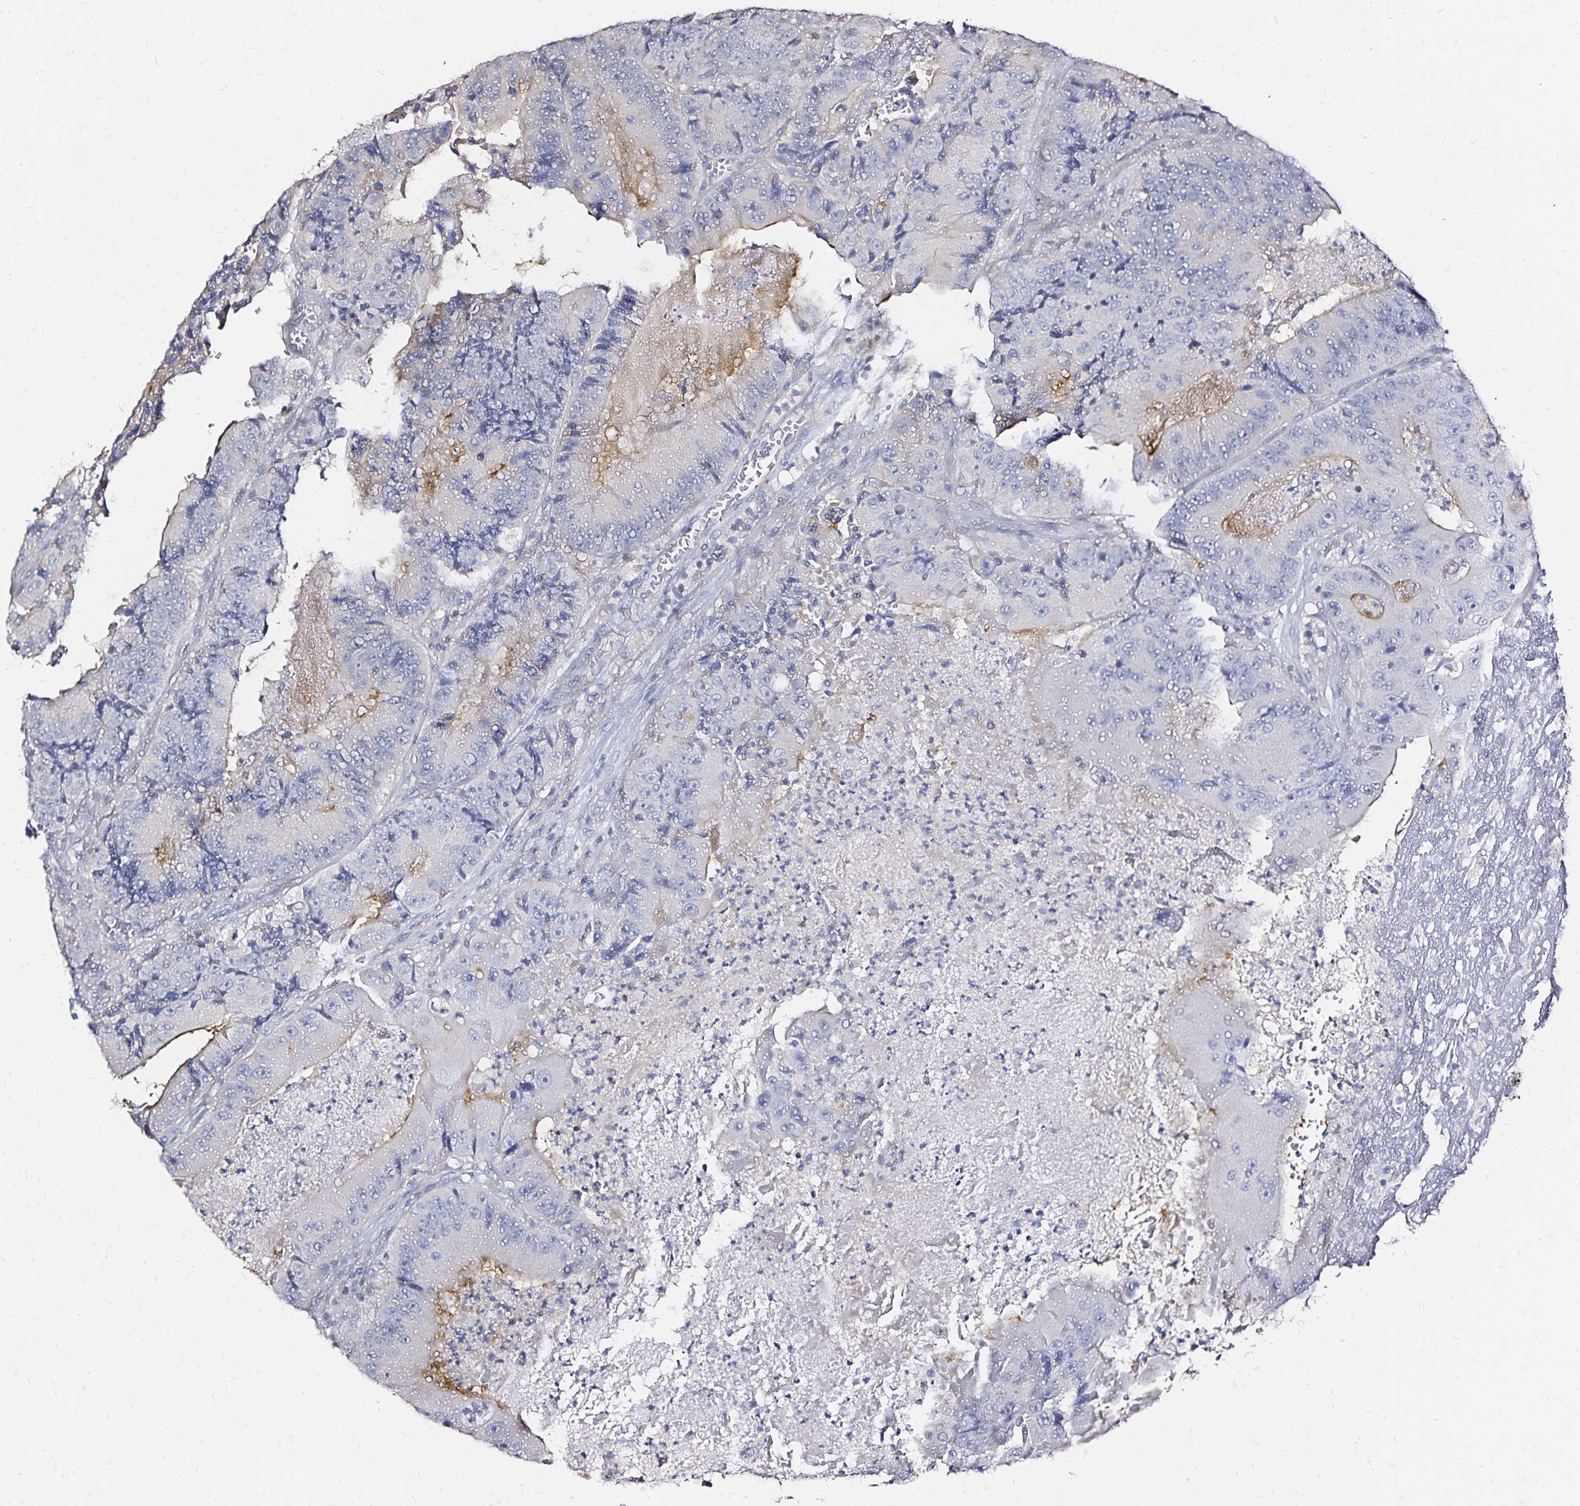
{"staining": {"intensity": "negative", "quantity": "none", "location": "none"}, "tissue": "colorectal cancer", "cell_type": "Tumor cells", "image_type": "cancer", "snomed": [{"axis": "morphology", "description": "Adenocarcinoma, NOS"}, {"axis": "topography", "description": "Colon"}], "caption": "Tumor cells are negative for brown protein staining in colorectal adenocarcinoma. (Stains: DAB immunohistochemistry with hematoxylin counter stain, Microscopy: brightfield microscopy at high magnification).", "gene": "SLC5A1", "patient": {"sex": "female", "age": 86}}